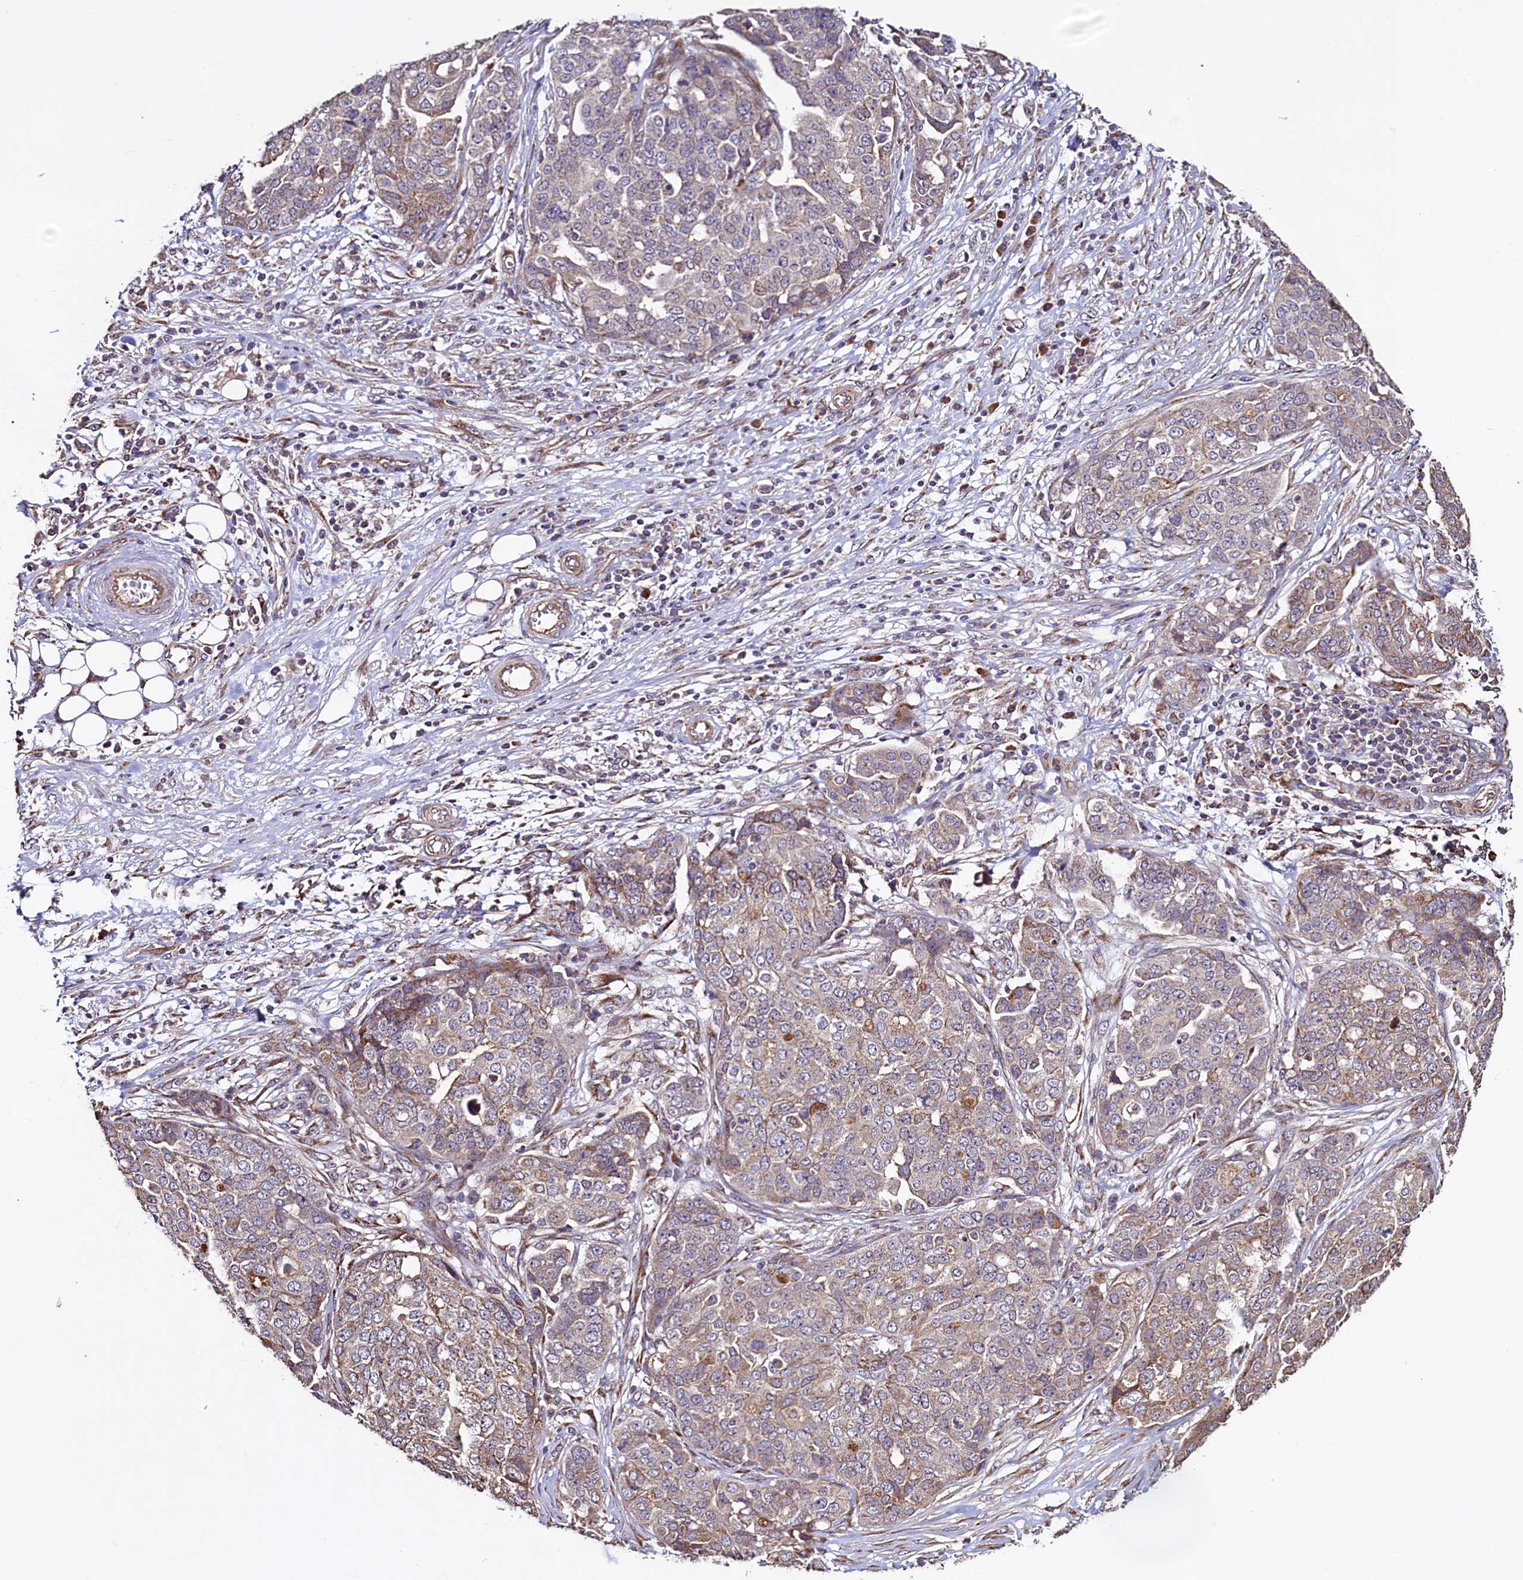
{"staining": {"intensity": "weak", "quantity": "25%-75%", "location": "cytoplasmic/membranous"}, "tissue": "ovarian cancer", "cell_type": "Tumor cells", "image_type": "cancer", "snomed": [{"axis": "morphology", "description": "Cystadenocarcinoma, serous, NOS"}, {"axis": "topography", "description": "Soft tissue"}, {"axis": "topography", "description": "Ovary"}], "caption": "Ovarian serous cystadenocarcinoma stained for a protein exhibits weak cytoplasmic/membranous positivity in tumor cells. Using DAB (3,3'-diaminobenzidine) (brown) and hematoxylin (blue) stains, captured at high magnification using brightfield microscopy.", "gene": "RBFA", "patient": {"sex": "female", "age": 57}}